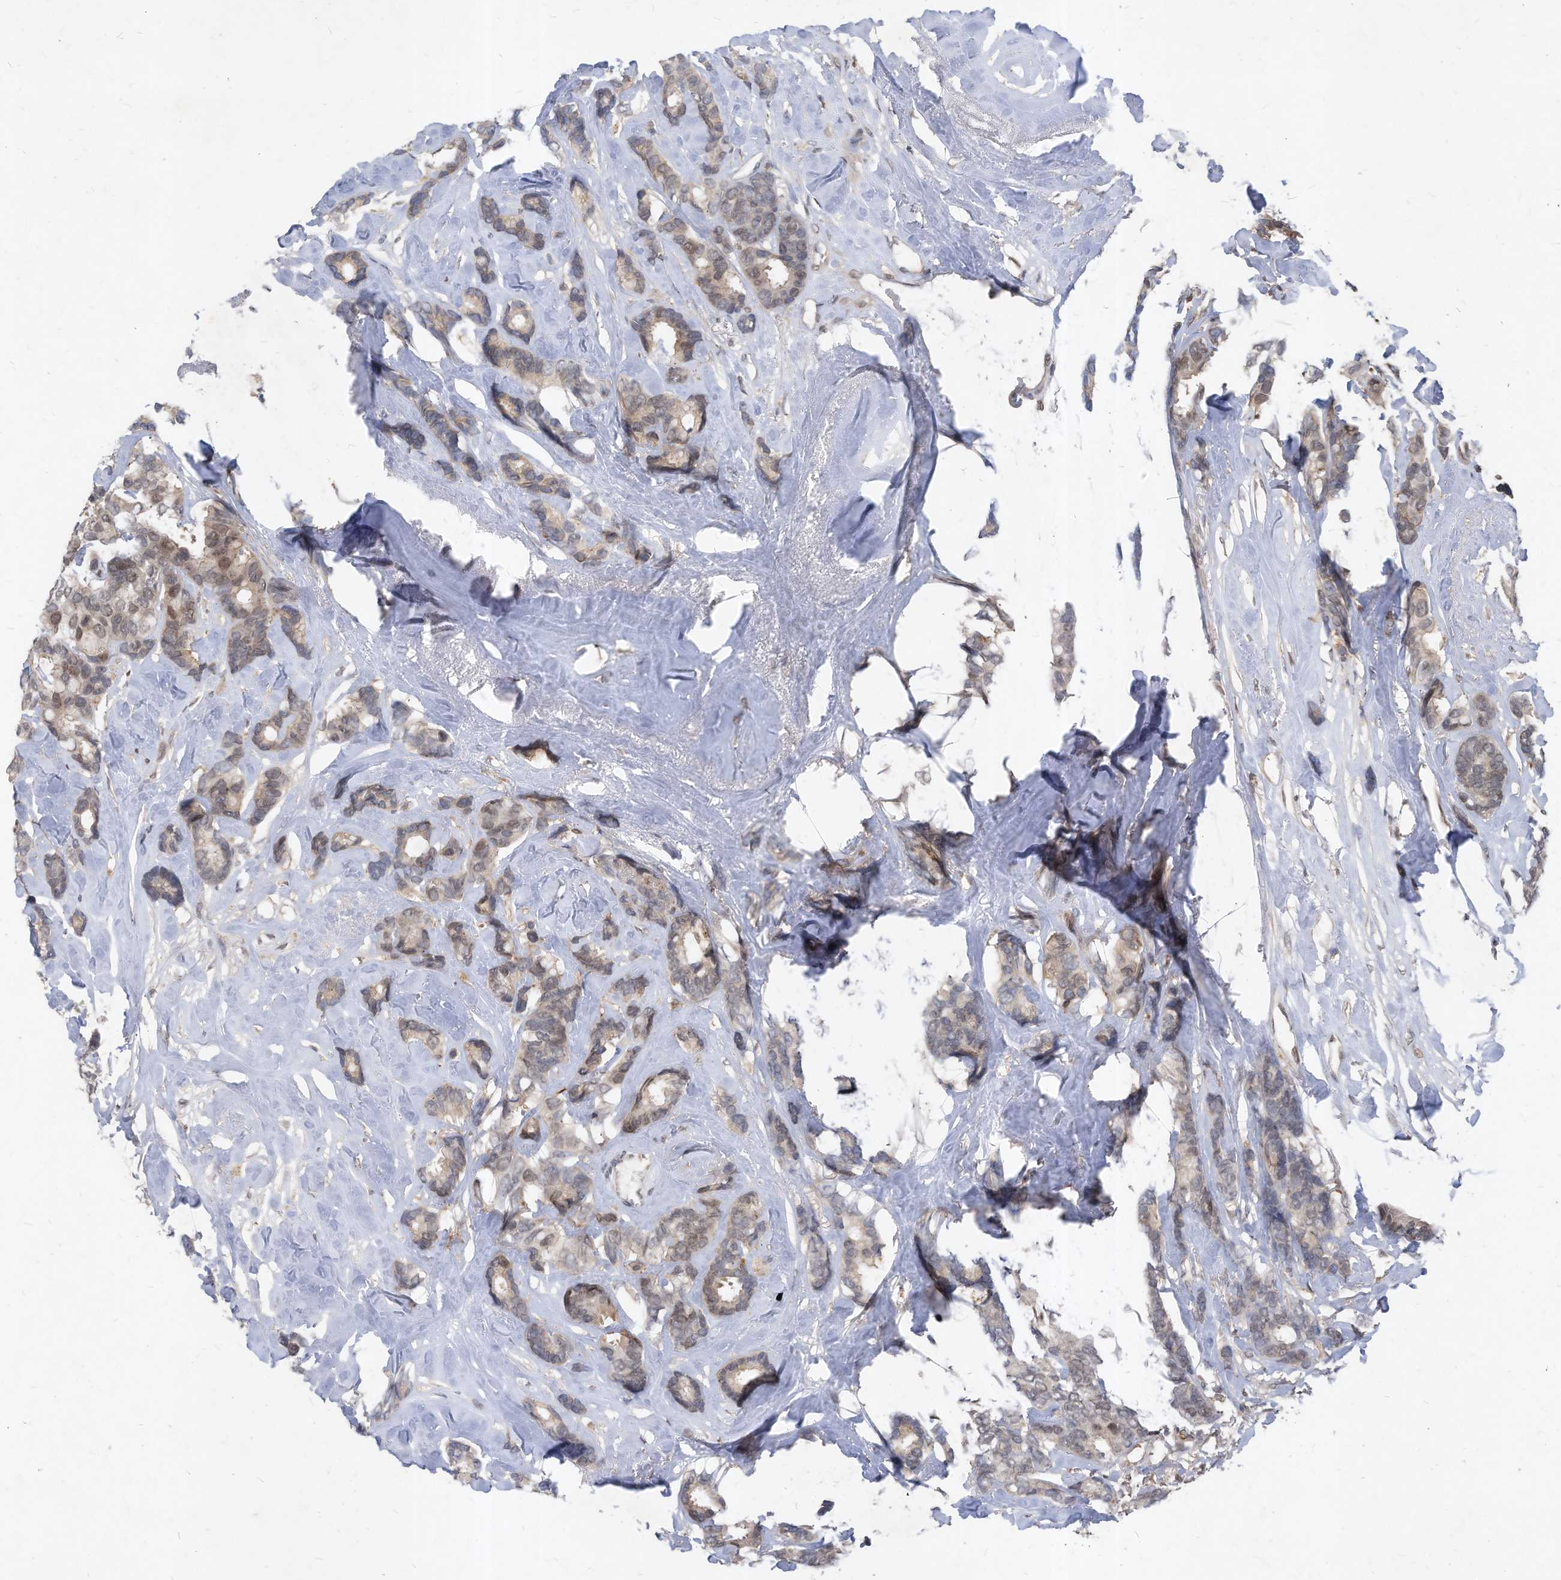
{"staining": {"intensity": "weak", "quantity": "25%-75%", "location": "nuclear"}, "tissue": "breast cancer", "cell_type": "Tumor cells", "image_type": "cancer", "snomed": [{"axis": "morphology", "description": "Duct carcinoma"}, {"axis": "topography", "description": "Breast"}], "caption": "Immunohistochemical staining of breast intraductal carcinoma displays low levels of weak nuclear expression in approximately 25%-75% of tumor cells. (brown staining indicates protein expression, while blue staining denotes nuclei).", "gene": "KPNB1", "patient": {"sex": "female", "age": 87}}